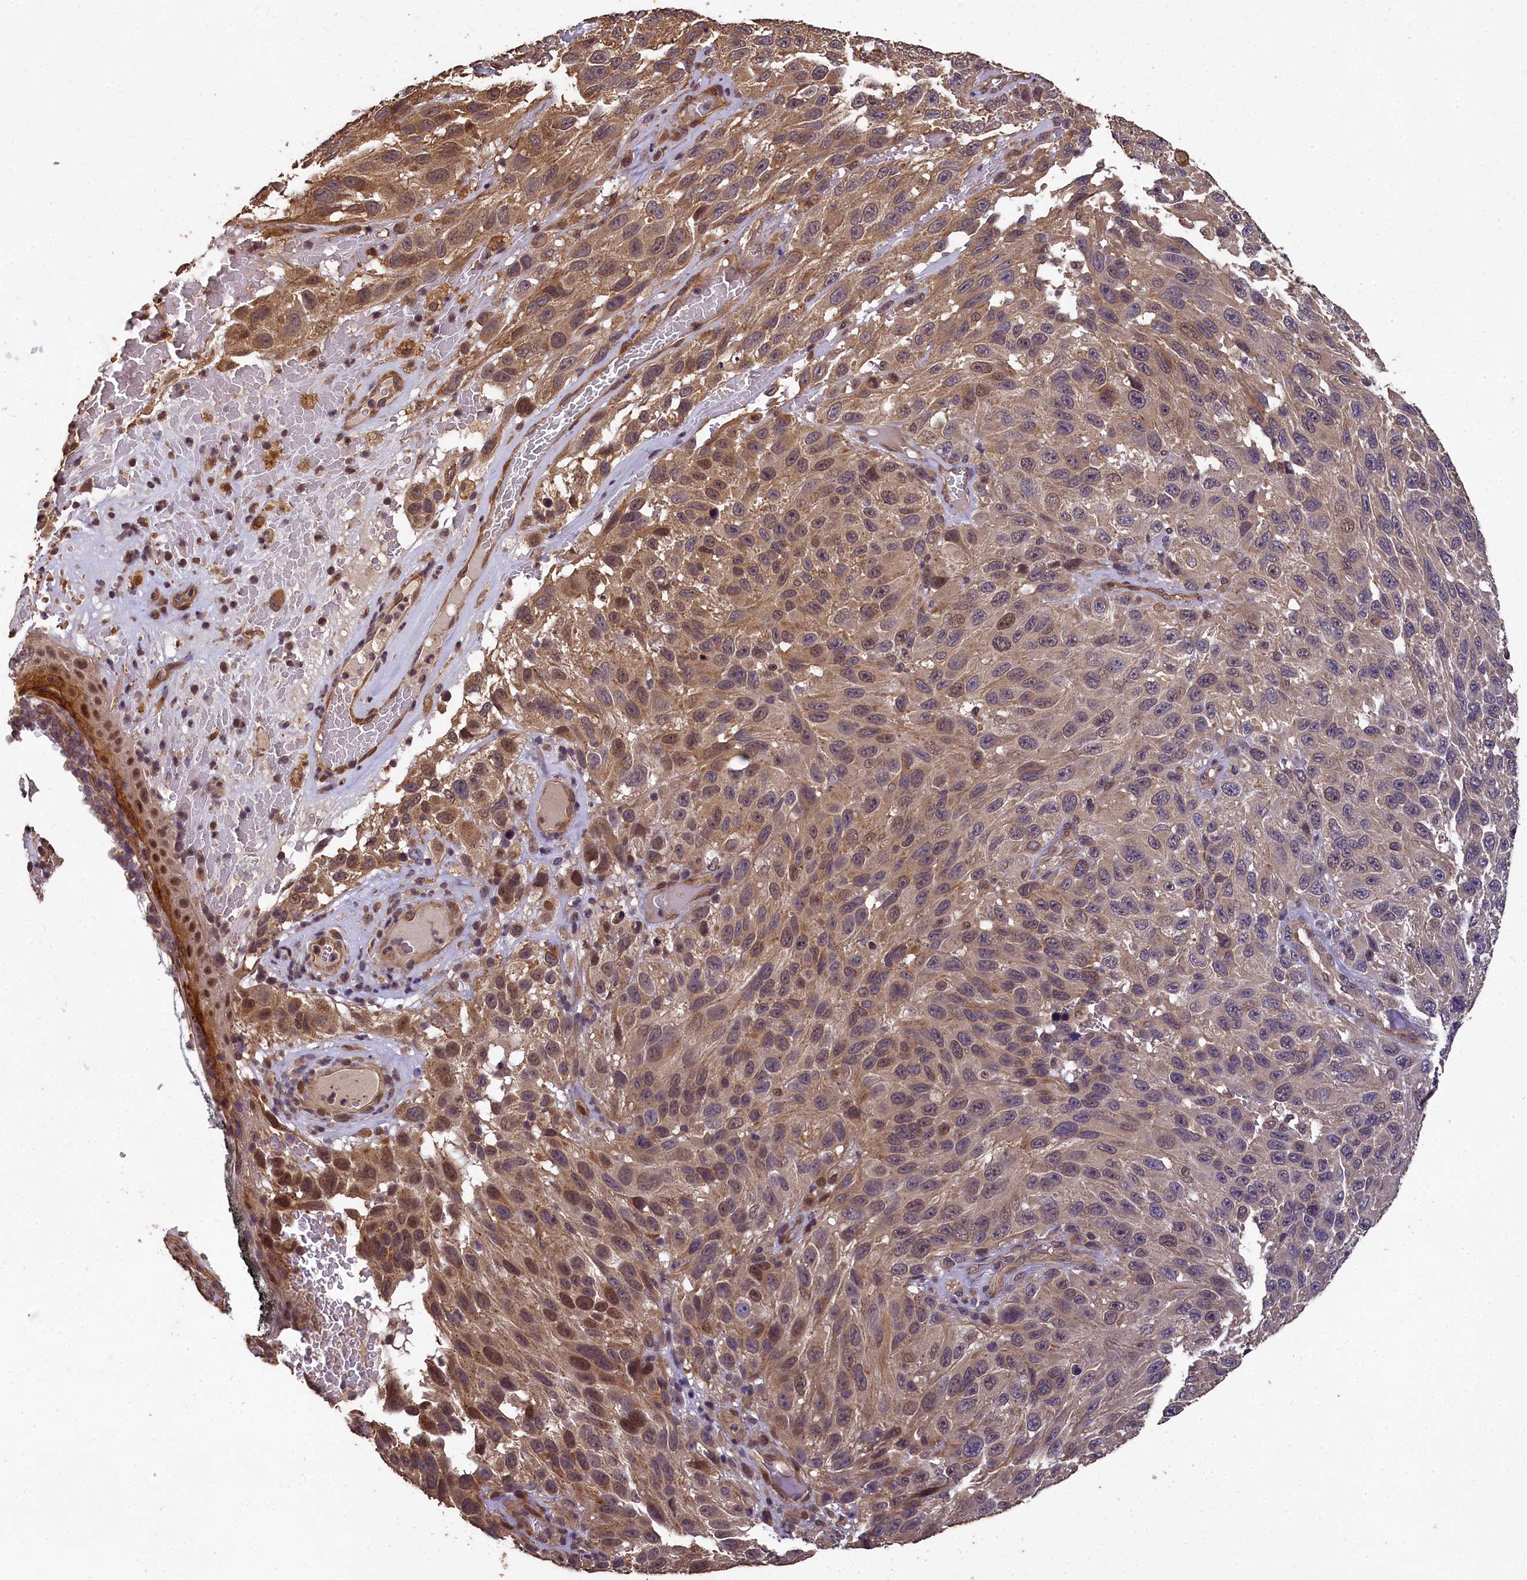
{"staining": {"intensity": "moderate", "quantity": "25%-75%", "location": "cytoplasmic/membranous"}, "tissue": "melanoma", "cell_type": "Tumor cells", "image_type": "cancer", "snomed": [{"axis": "morphology", "description": "Malignant melanoma, NOS"}, {"axis": "topography", "description": "Skin"}], "caption": "Approximately 25%-75% of tumor cells in melanoma exhibit moderate cytoplasmic/membranous protein staining as visualized by brown immunohistochemical staining.", "gene": "CHD9", "patient": {"sex": "female", "age": 96}}